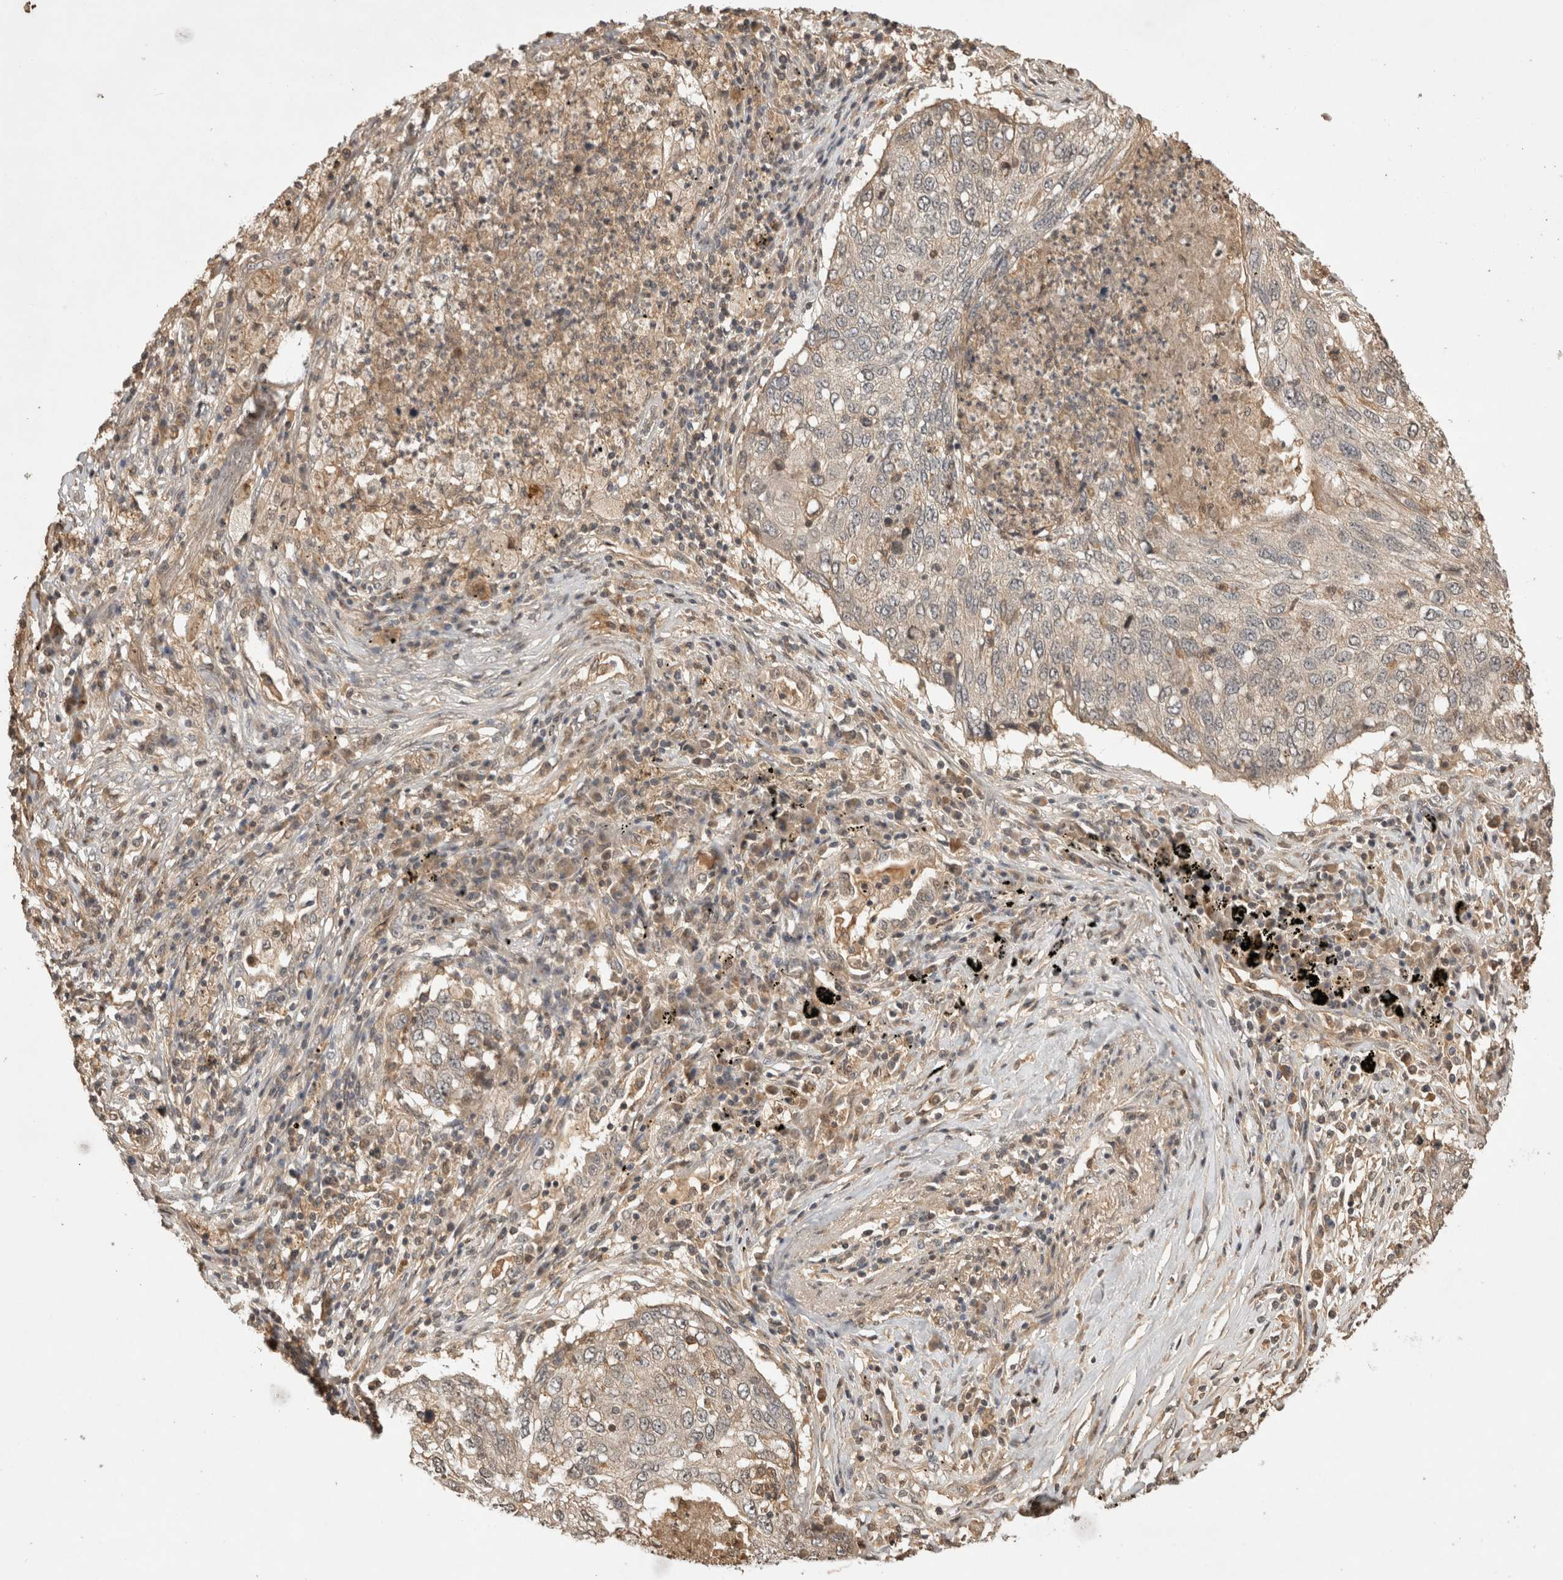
{"staining": {"intensity": "negative", "quantity": "none", "location": "none"}, "tissue": "lung cancer", "cell_type": "Tumor cells", "image_type": "cancer", "snomed": [{"axis": "morphology", "description": "Squamous cell carcinoma, NOS"}, {"axis": "topography", "description": "Lung"}], "caption": "IHC photomicrograph of human lung cancer stained for a protein (brown), which reveals no positivity in tumor cells.", "gene": "PRMT3", "patient": {"sex": "female", "age": 63}}